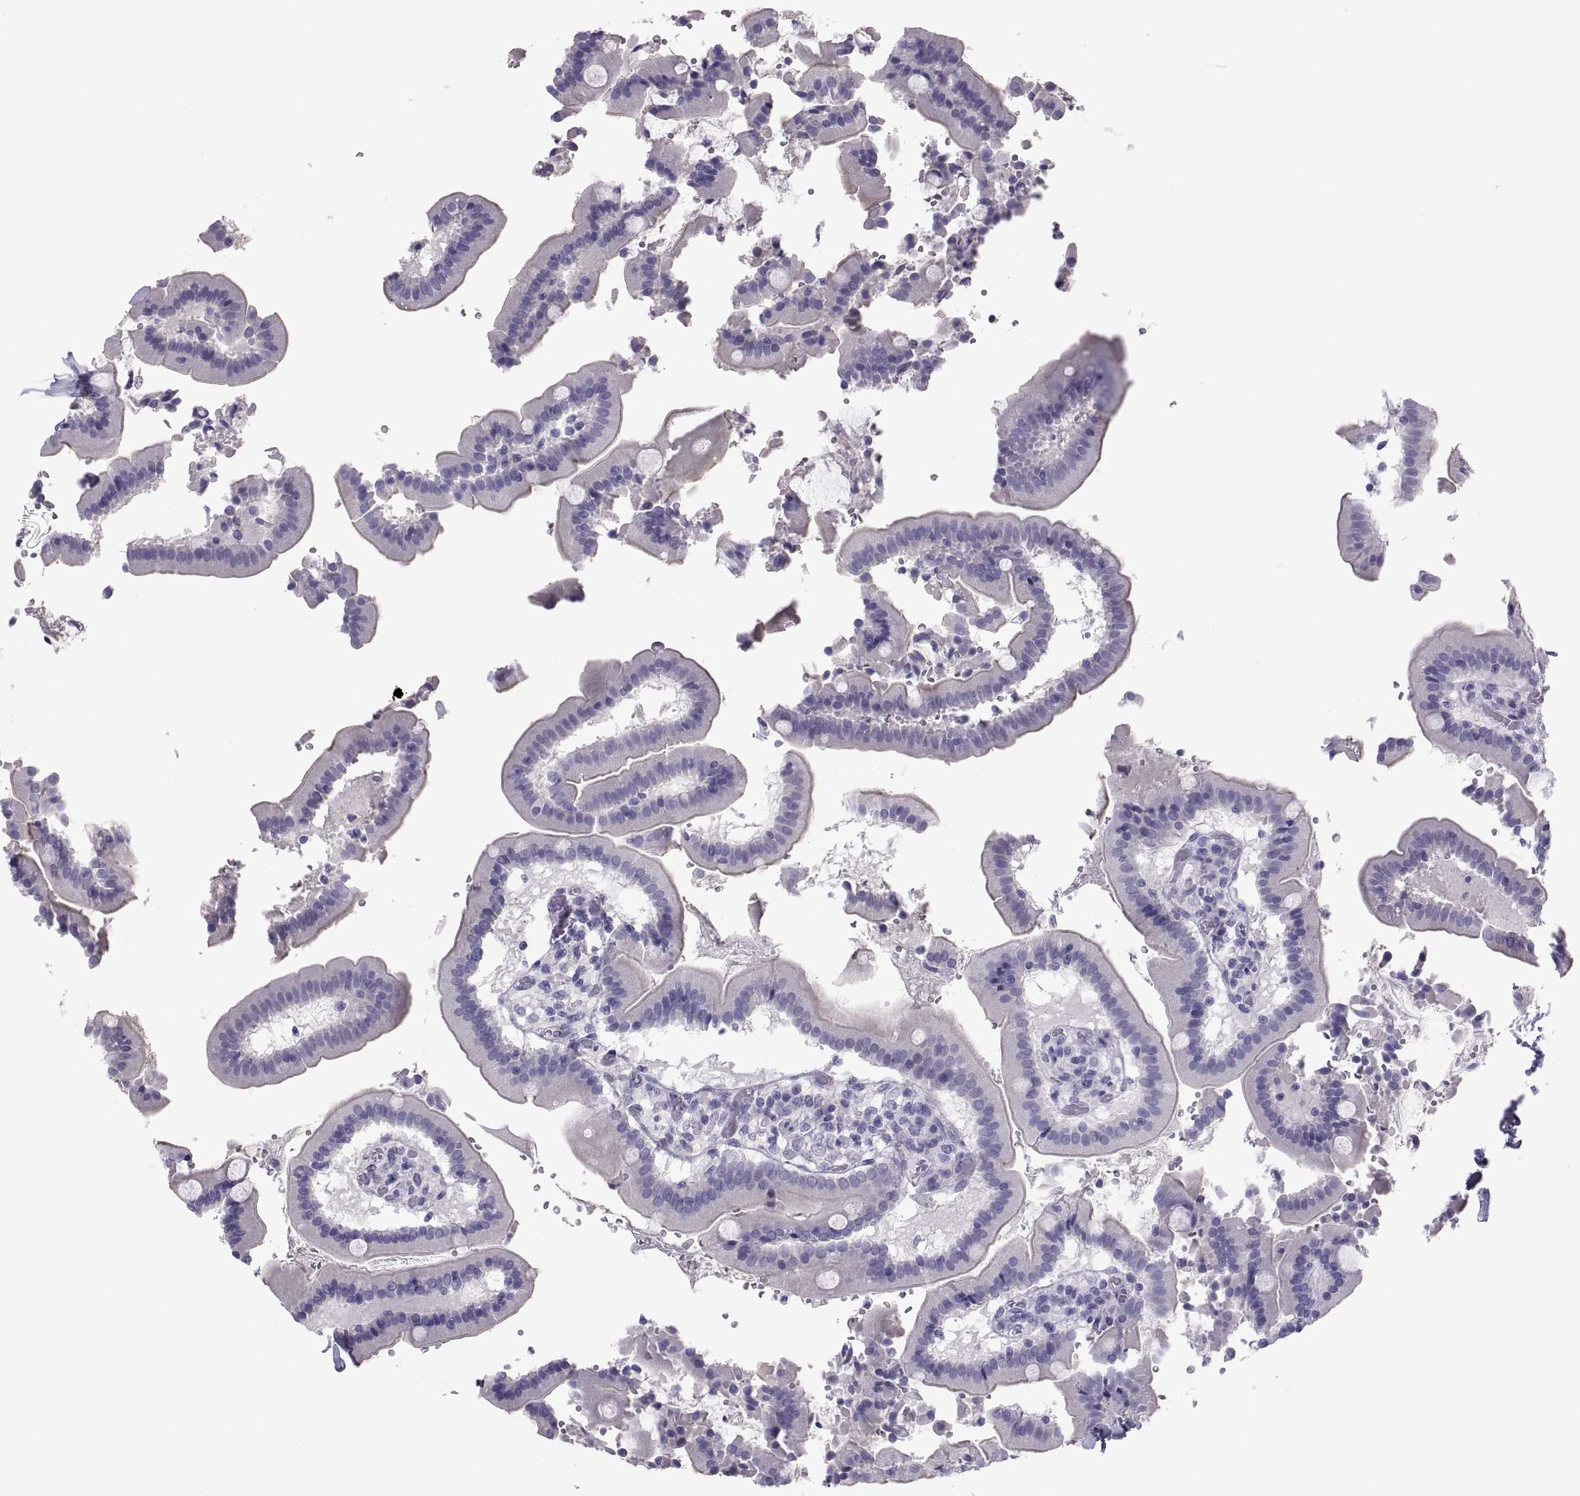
{"staining": {"intensity": "negative", "quantity": "none", "location": "none"}, "tissue": "duodenum", "cell_type": "Glandular cells", "image_type": "normal", "snomed": [{"axis": "morphology", "description": "Normal tissue, NOS"}, {"axis": "topography", "description": "Duodenum"}], "caption": "High power microscopy image of an IHC image of benign duodenum, revealing no significant expression in glandular cells.", "gene": "RNASE12", "patient": {"sex": "female", "age": 62}}